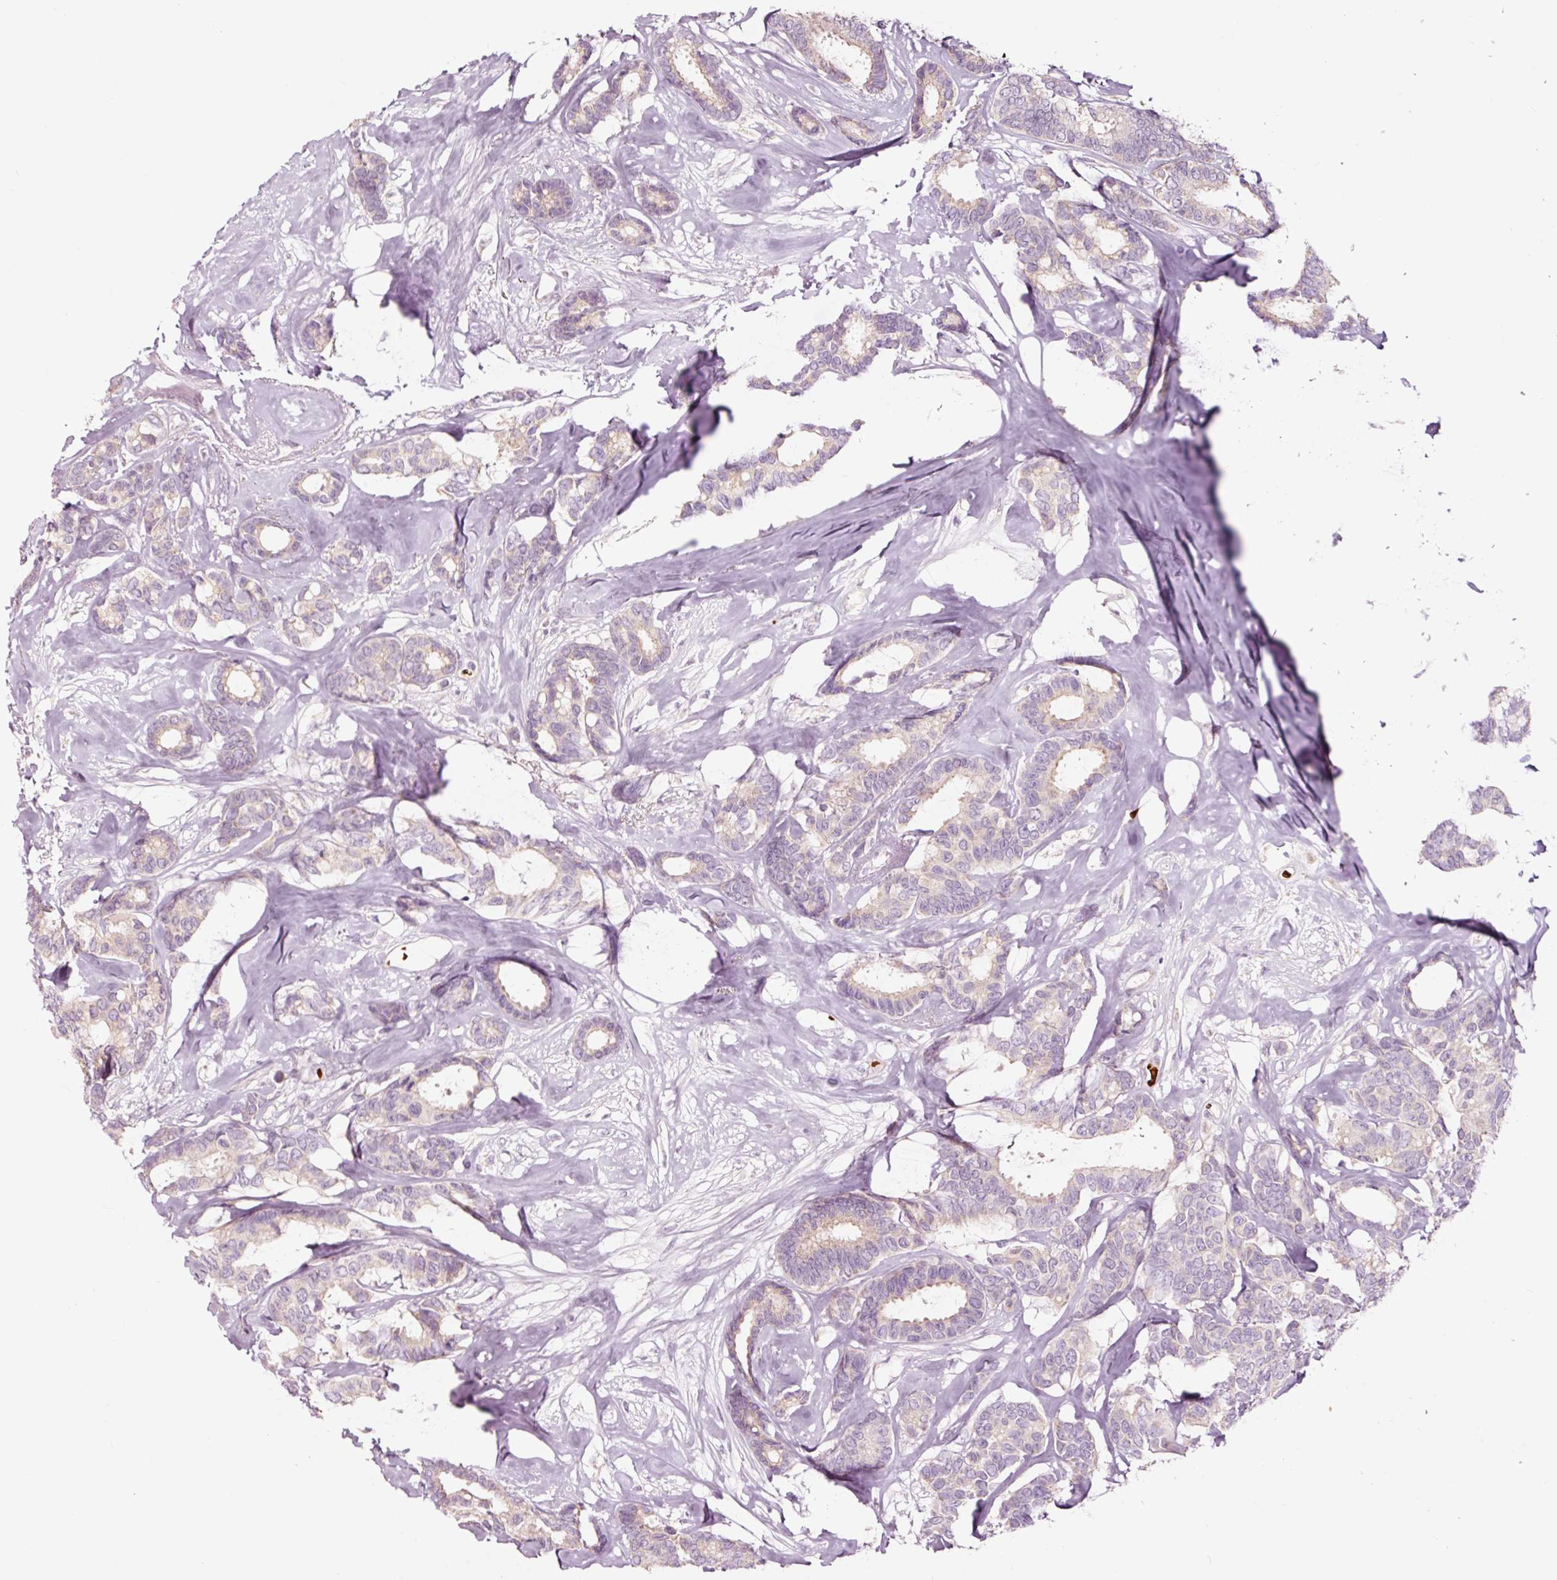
{"staining": {"intensity": "weak", "quantity": "<25%", "location": "cytoplasmic/membranous"}, "tissue": "breast cancer", "cell_type": "Tumor cells", "image_type": "cancer", "snomed": [{"axis": "morphology", "description": "Duct carcinoma"}, {"axis": "topography", "description": "Breast"}], "caption": "DAB (3,3'-diaminobenzidine) immunohistochemical staining of human breast cancer displays no significant staining in tumor cells.", "gene": "LDHAL6B", "patient": {"sex": "female", "age": 87}}